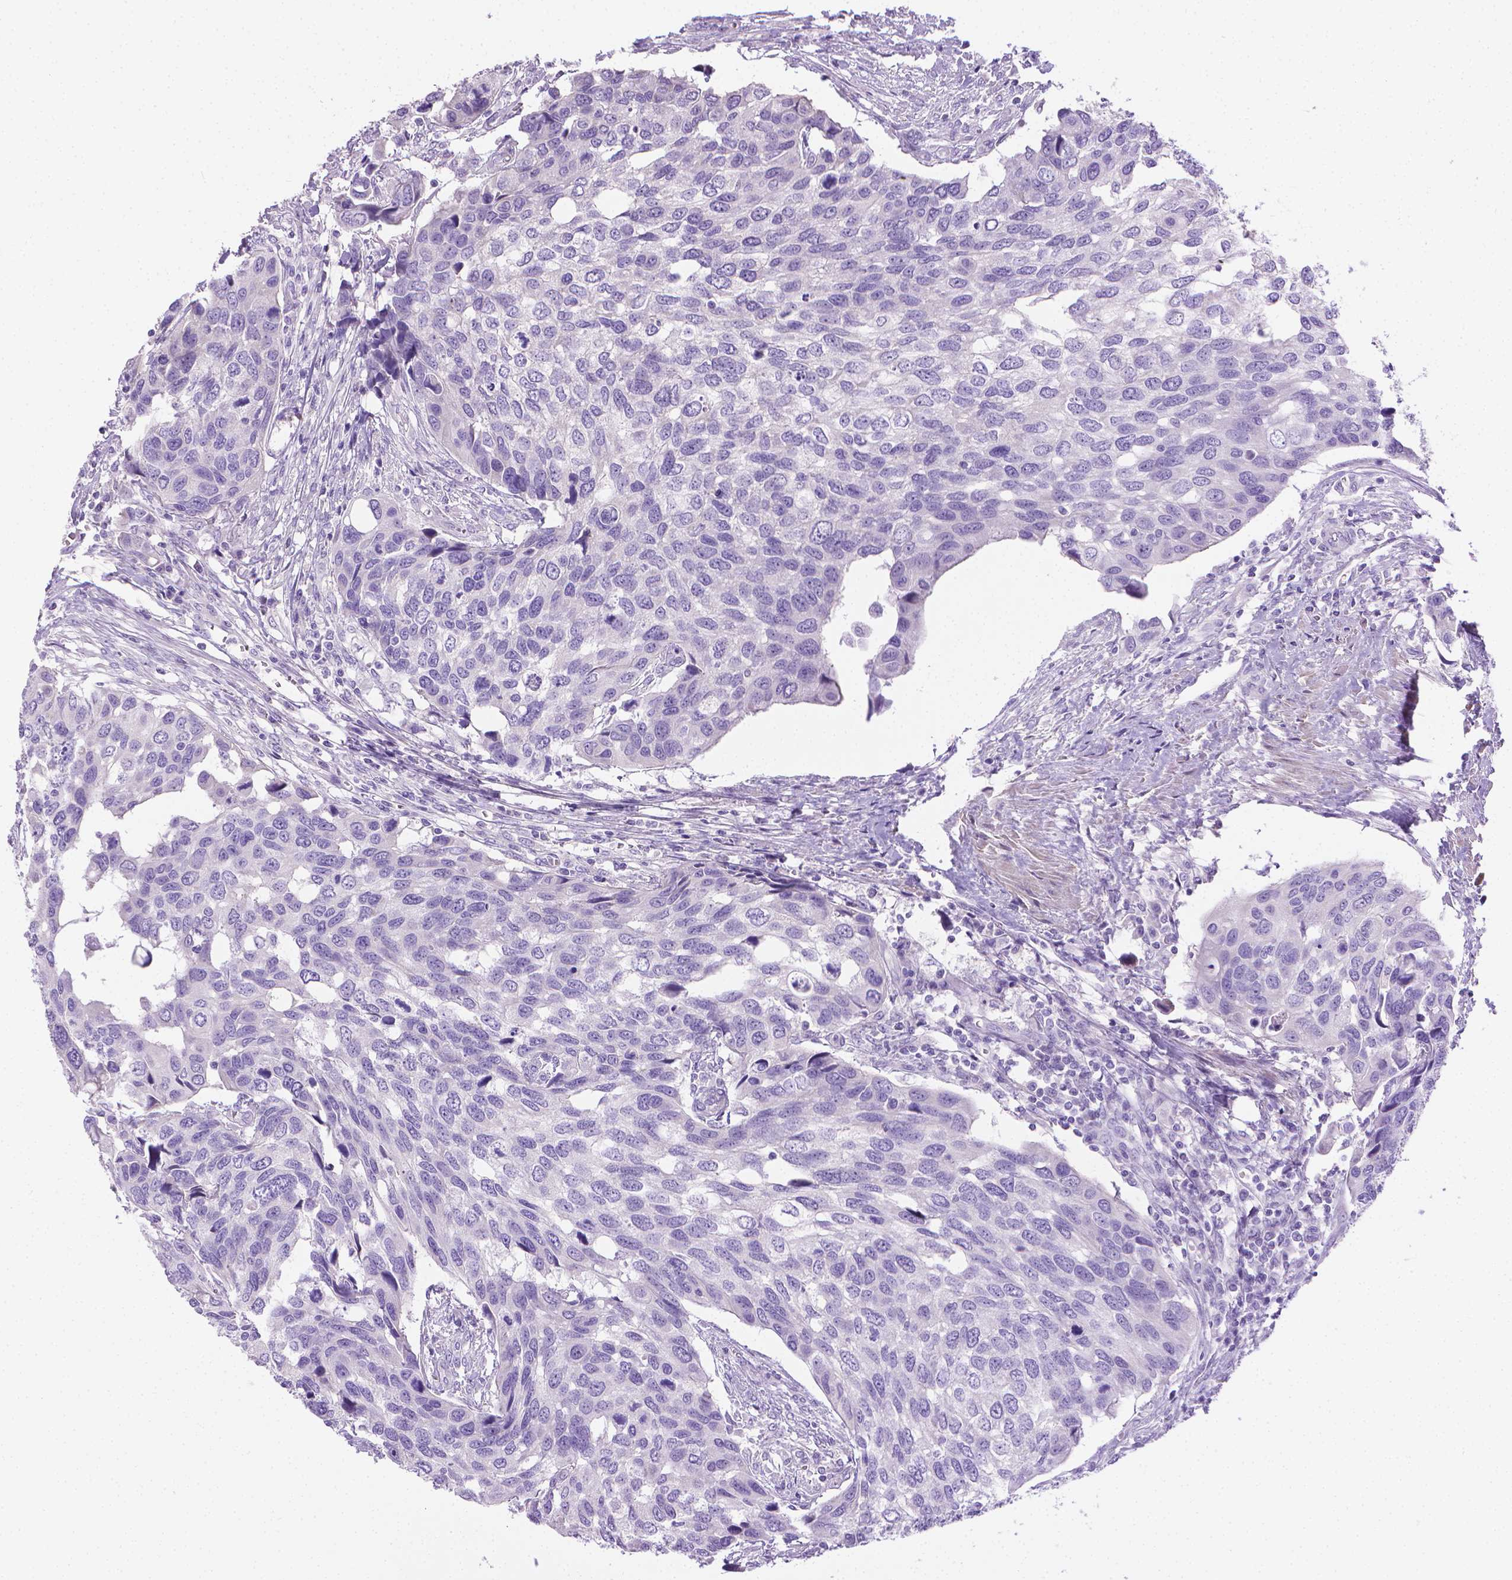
{"staining": {"intensity": "negative", "quantity": "none", "location": "none"}, "tissue": "urothelial cancer", "cell_type": "Tumor cells", "image_type": "cancer", "snomed": [{"axis": "morphology", "description": "Urothelial carcinoma, High grade"}, {"axis": "topography", "description": "Urinary bladder"}], "caption": "Immunohistochemistry micrograph of neoplastic tissue: urothelial carcinoma (high-grade) stained with DAB (3,3'-diaminobenzidine) displays no significant protein staining in tumor cells. The staining was performed using DAB (3,3'-diaminobenzidine) to visualize the protein expression in brown, while the nuclei were stained in blue with hematoxylin (Magnification: 20x).", "gene": "PNMA2", "patient": {"sex": "male", "age": 60}}